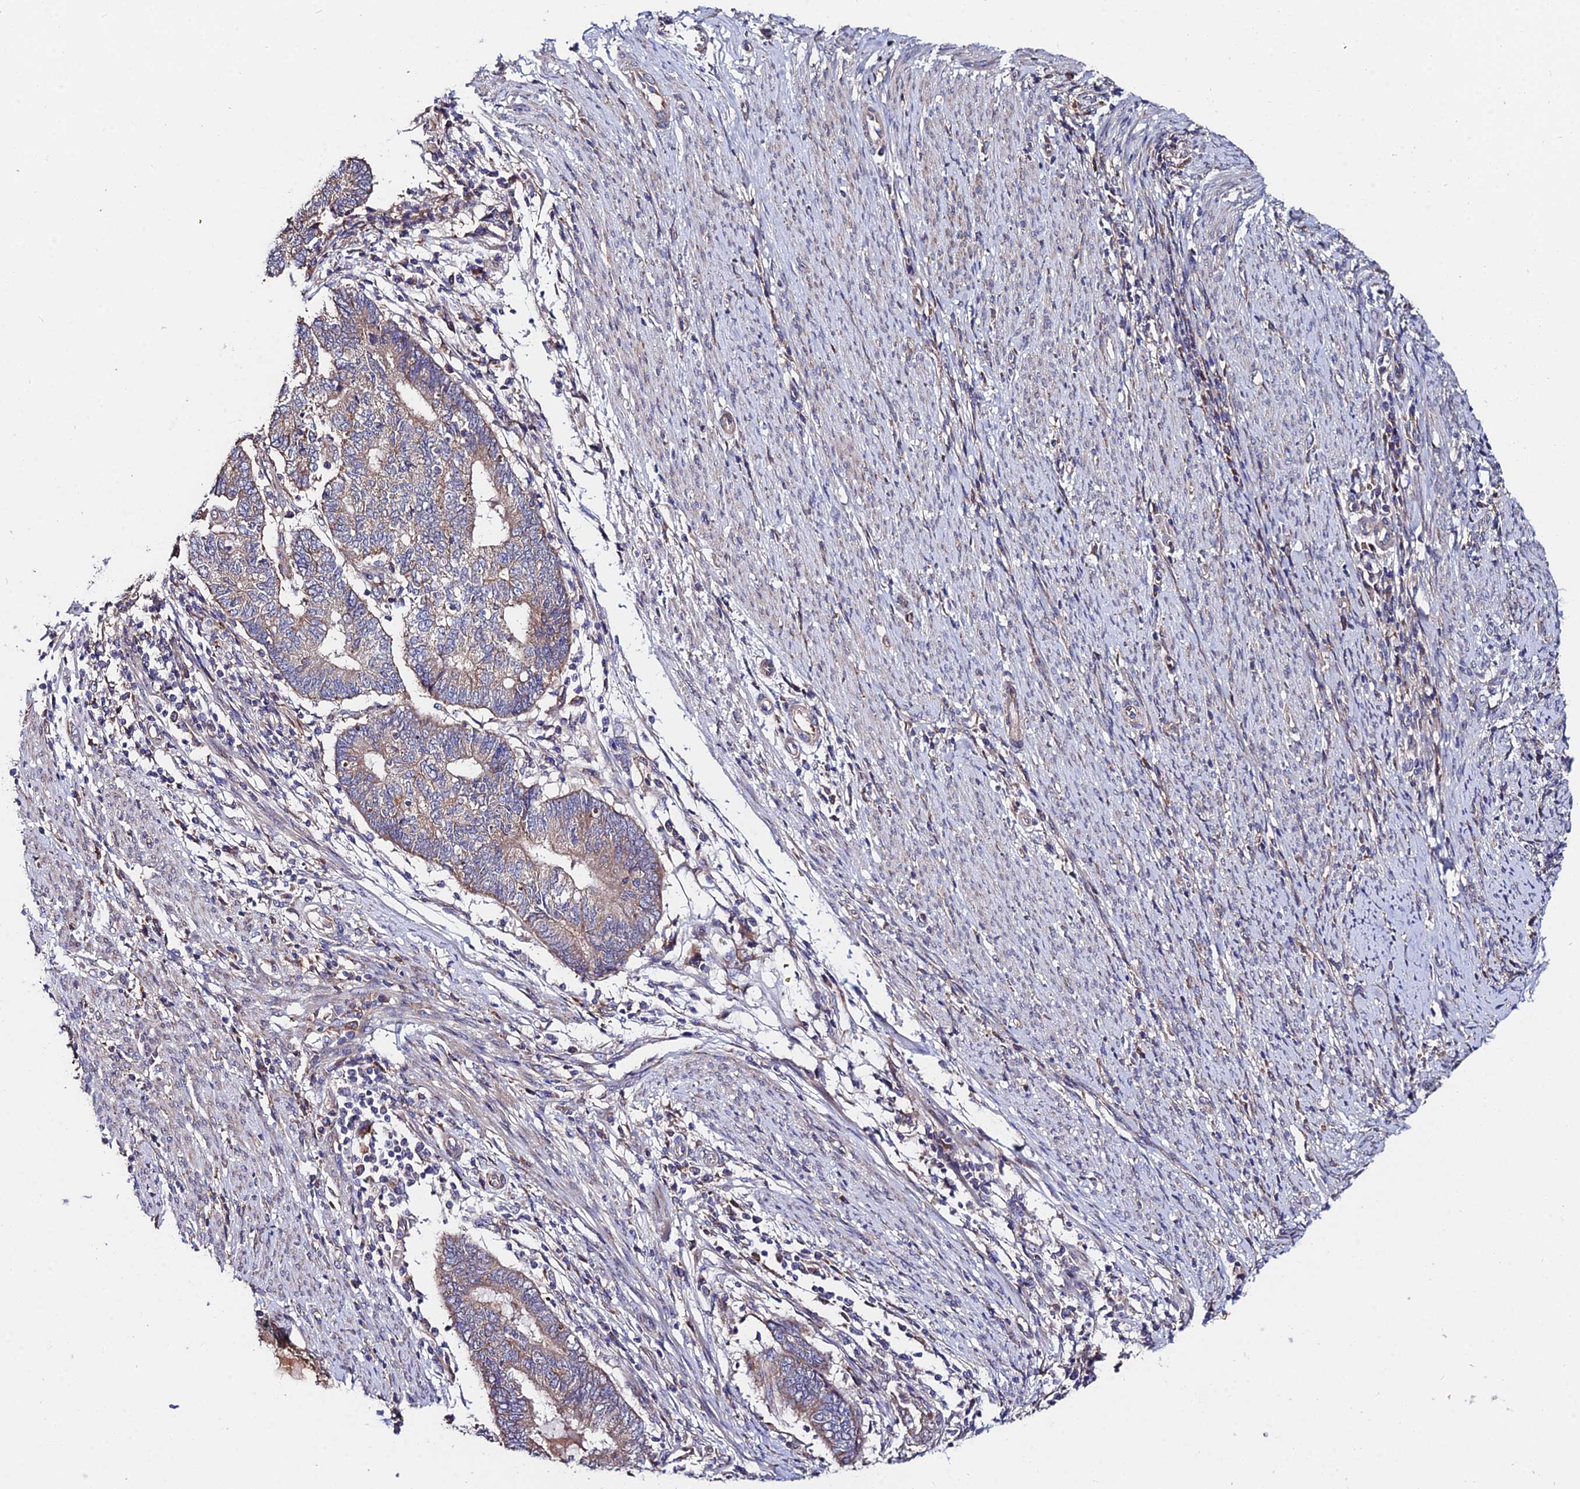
{"staining": {"intensity": "weak", "quantity": "25%-75%", "location": "cytoplasmic/membranous"}, "tissue": "endometrial cancer", "cell_type": "Tumor cells", "image_type": "cancer", "snomed": [{"axis": "morphology", "description": "Adenocarcinoma, NOS"}, {"axis": "topography", "description": "Uterus"}, {"axis": "topography", "description": "Endometrium"}], "caption": "Endometrial cancer (adenocarcinoma) stained for a protein reveals weak cytoplasmic/membranous positivity in tumor cells. Using DAB (brown) and hematoxylin (blue) stains, captured at high magnification using brightfield microscopy.", "gene": "CDC37L1", "patient": {"sex": "female", "age": 70}}